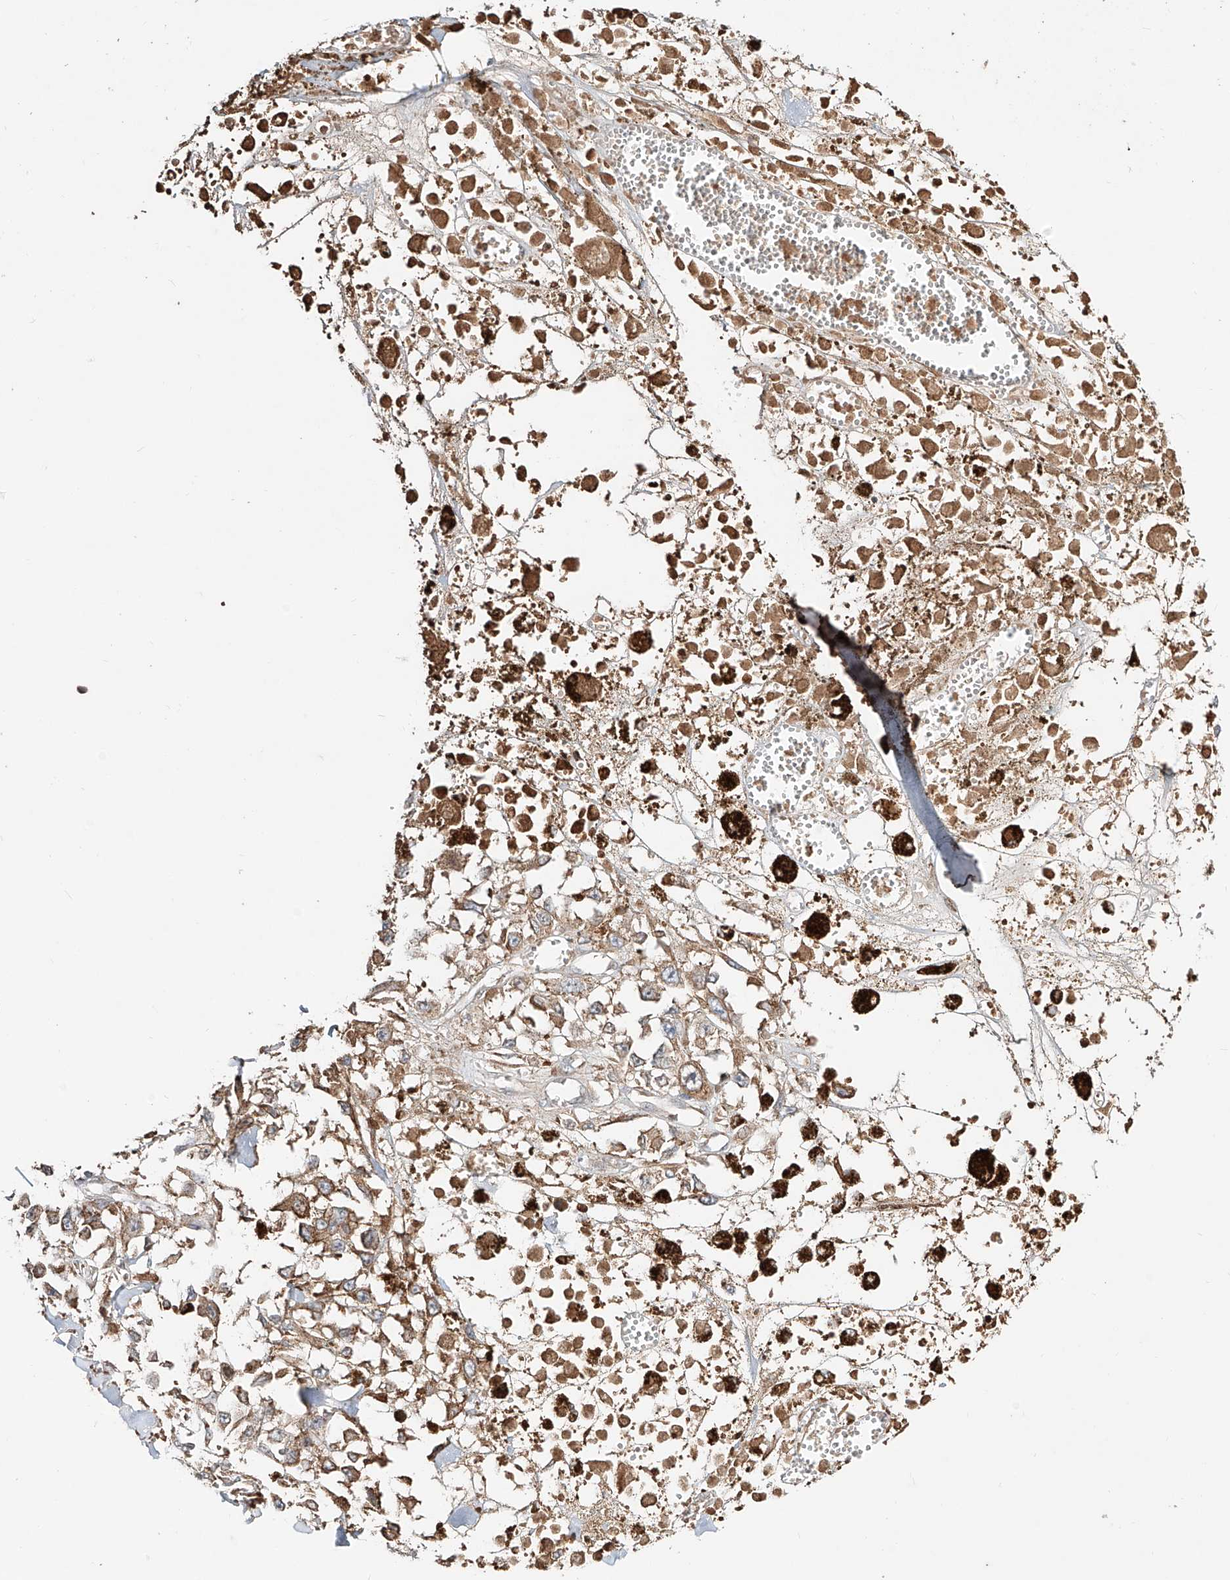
{"staining": {"intensity": "moderate", "quantity": ">75%", "location": "cytoplasmic/membranous"}, "tissue": "melanoma", "cell_type": "Tumor cells", "image_type": "cancer", "snomed": [{"axis": "morphology", "description": "Malignant melanoma, Metastatic site"}, {"axis": "topography", "description": "Lymph node"}], "caption": "Immunohistochemistry (DAB (3,3'-diaminobenzidine)) staining of human melanoma reveals moderate cytoplasmic/membranous protein staining in about >75% of tumor cells.", "gene": "ERO1A", "patient": {"sex": "male", "age": 59}}